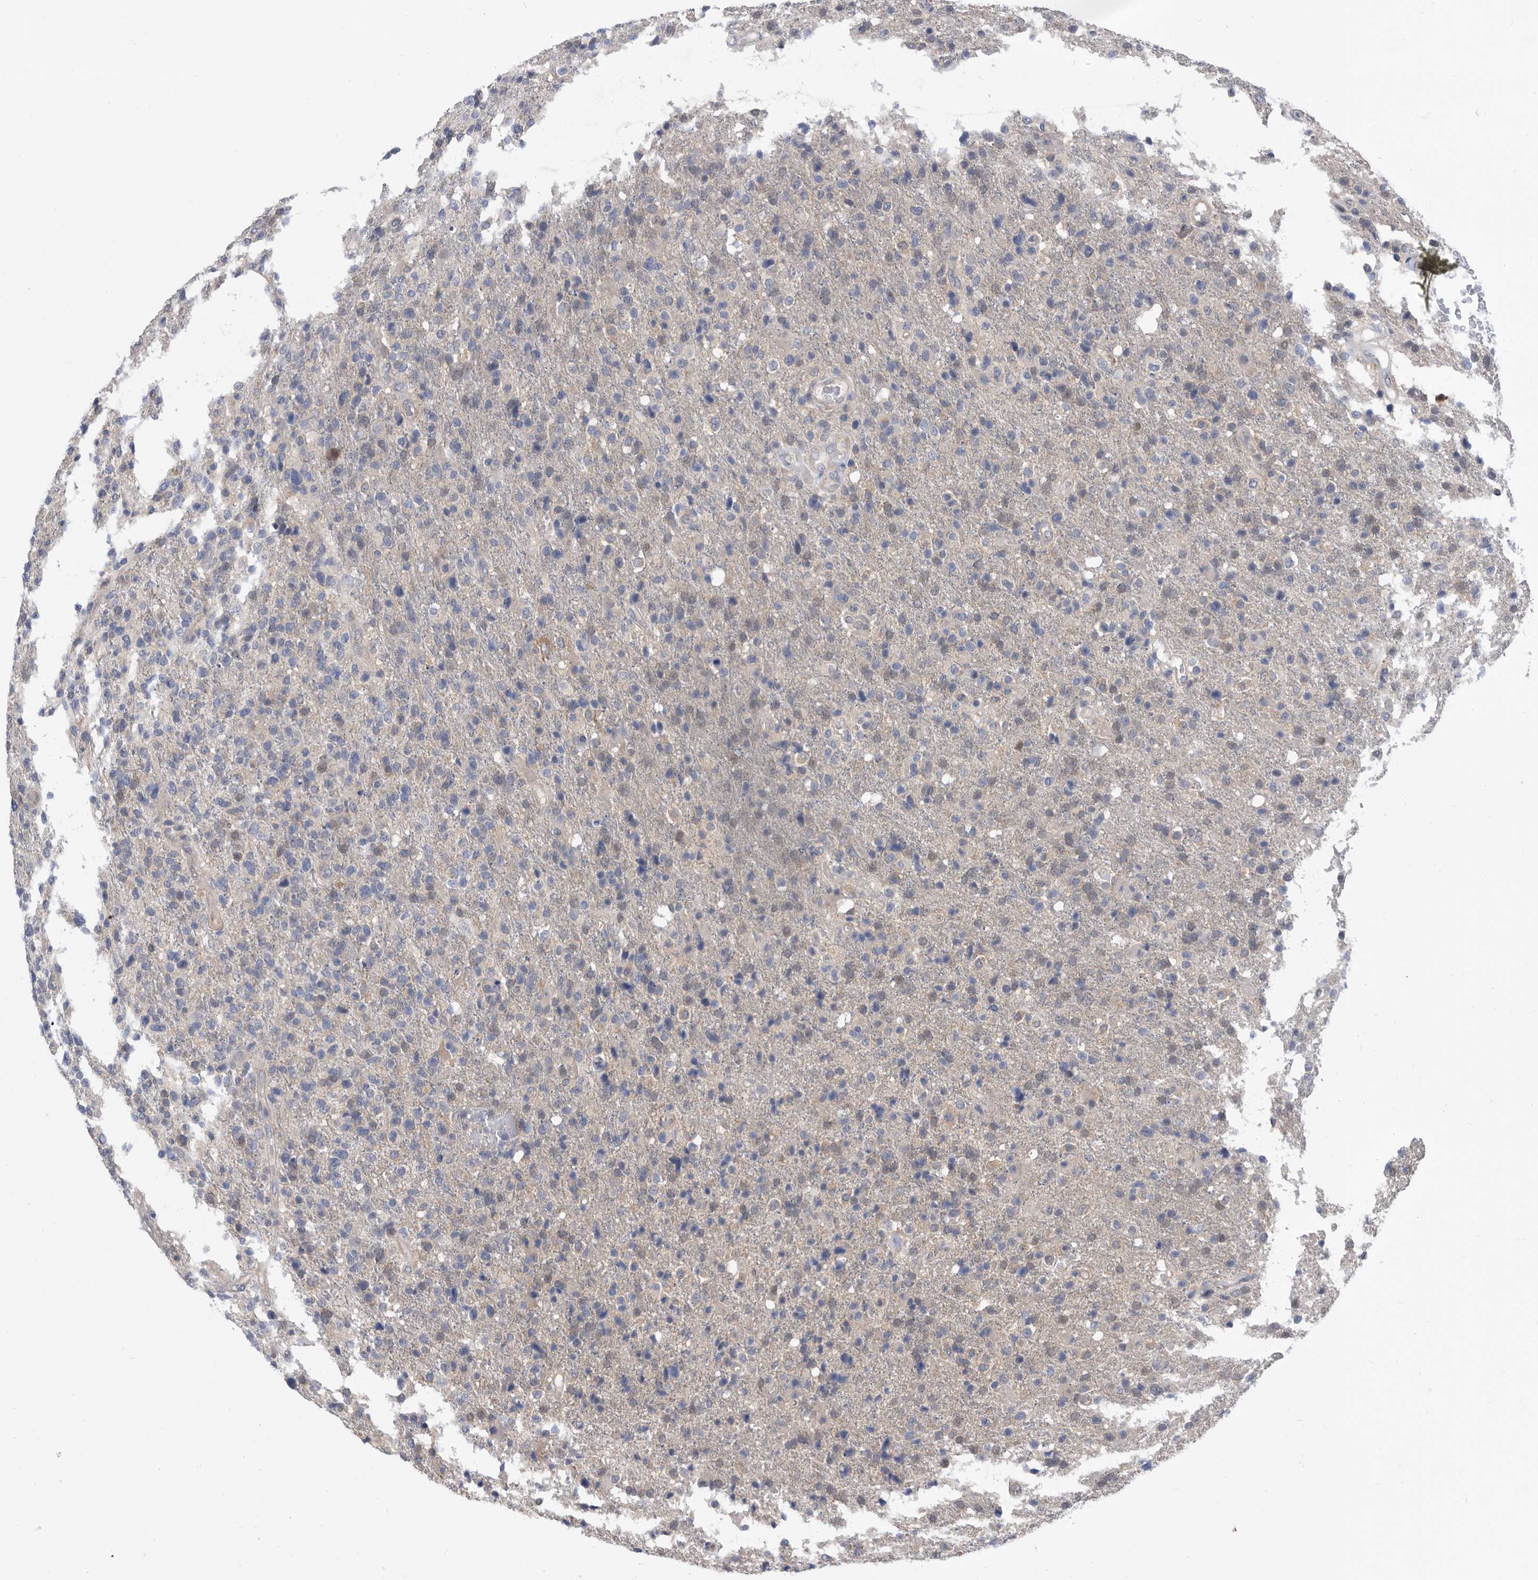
{"staining": {"intensity": "negative", "quantity": "none", "location": "none"}, "tissue": "glioma", "cell_type": "Tumor cells", "image_type": "cancer", "snomed": [{"axis": "morphology", "description": "Glioma, malignant, High grade"}, {"axis": "topography", "description": "Brain"}], "caption": "High-grade glioma (malignant) was stained to show a protein in brown. There is no significant positivity in tumor cells.", "gene": "CCT4", "patient": {"sex": "male", "age": 72}}